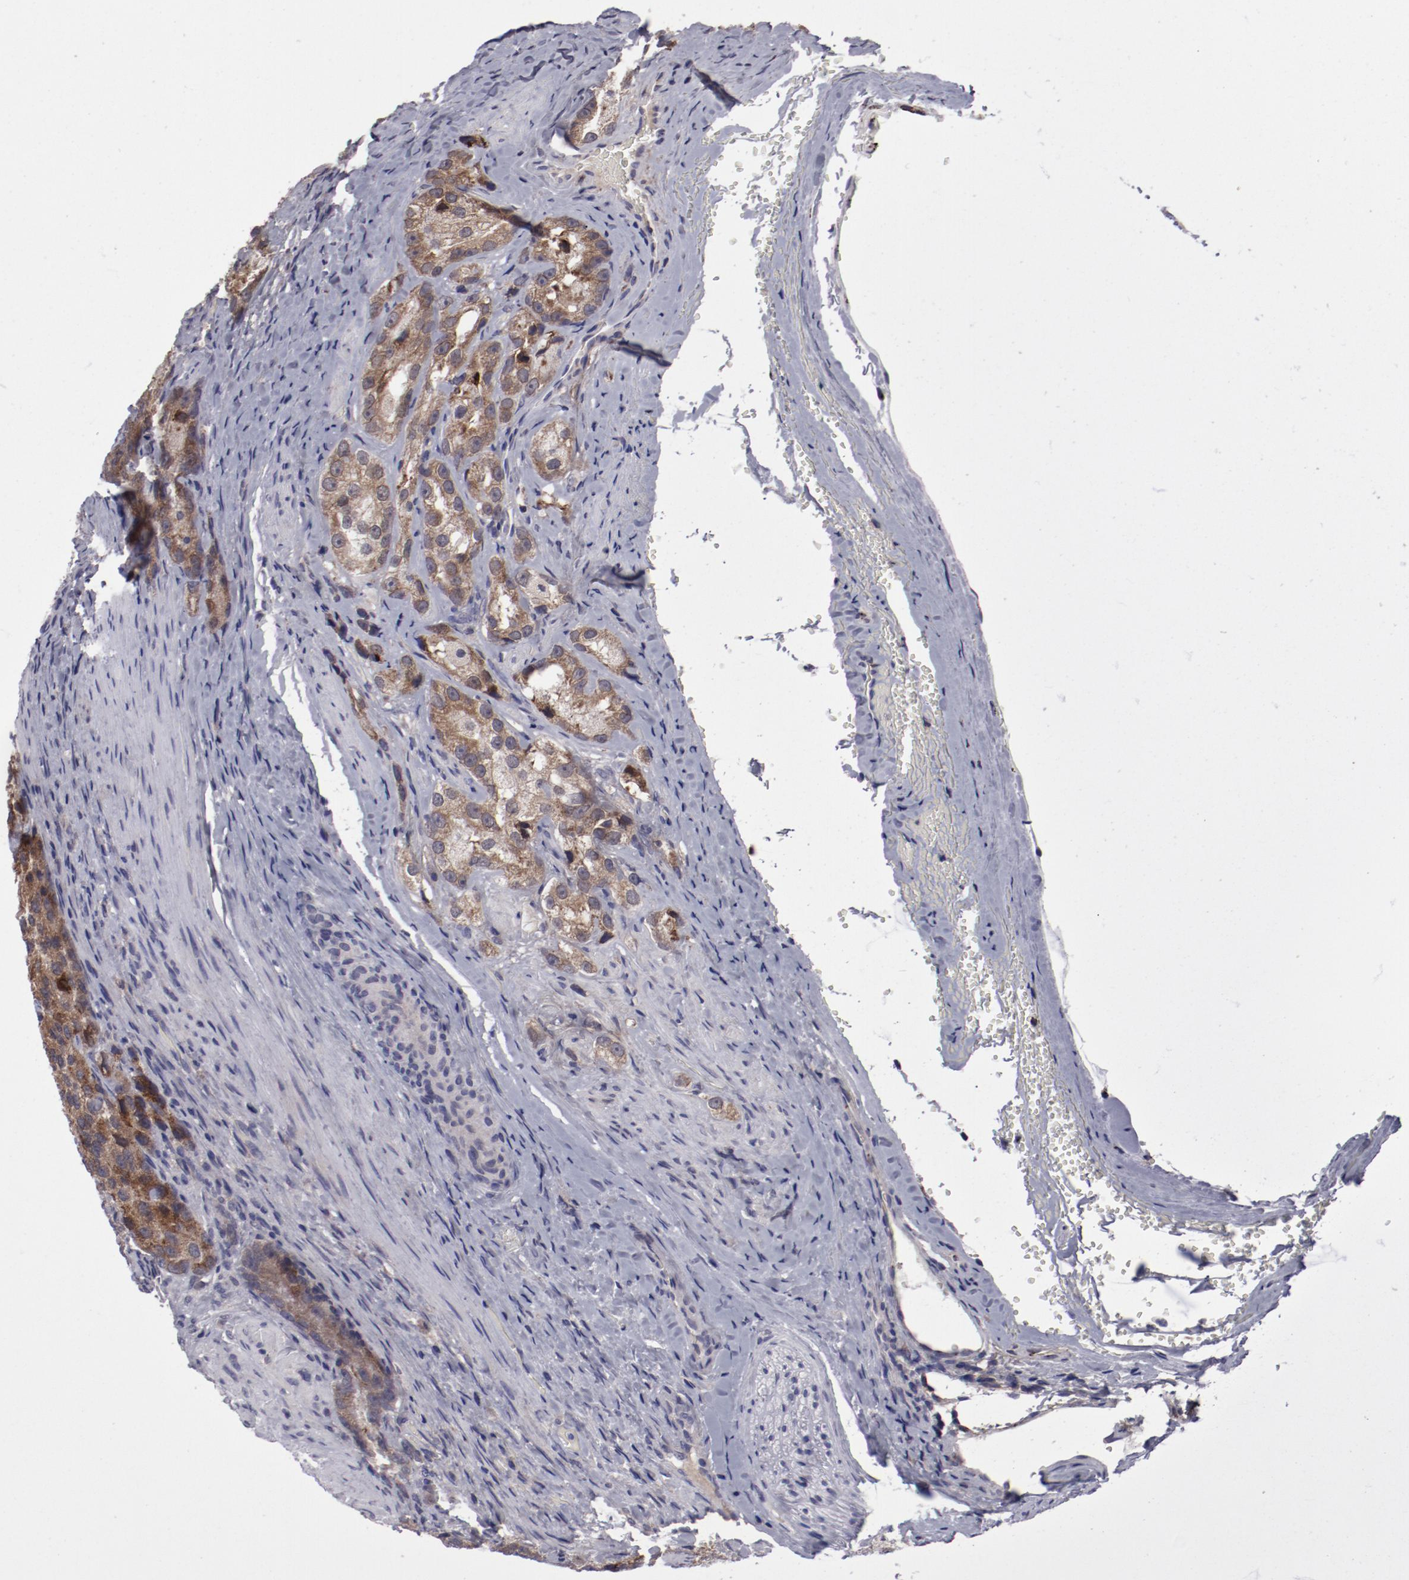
{"staining": {"intensity": "moderate", "quantity": ">75%", "location": "cytoplasmic/membranous"}, "tissue": "prostate cancer", "cell_type": "Tumor cells", "image_type": "cancer", "snomed": [{"axis": "morphology", "description": "Adenocarcinoma, High grade"}, {"axis": "topography", "description": "Prostate"}], "caption": "A micrograph of high-grade adenocarcinoma (prostate) stained for a protein demonstrates moderate cytoplasmic/membranous brown staining in tumor cells. The protein of interest is stained brown, and the nuclei are stained in blue (DAB (3,3'-diaminobenzidine) IHC with brightfield microscopy, high magnification).", "gene": "IL12A", "patient": {"sex": "male", "age": 63}}